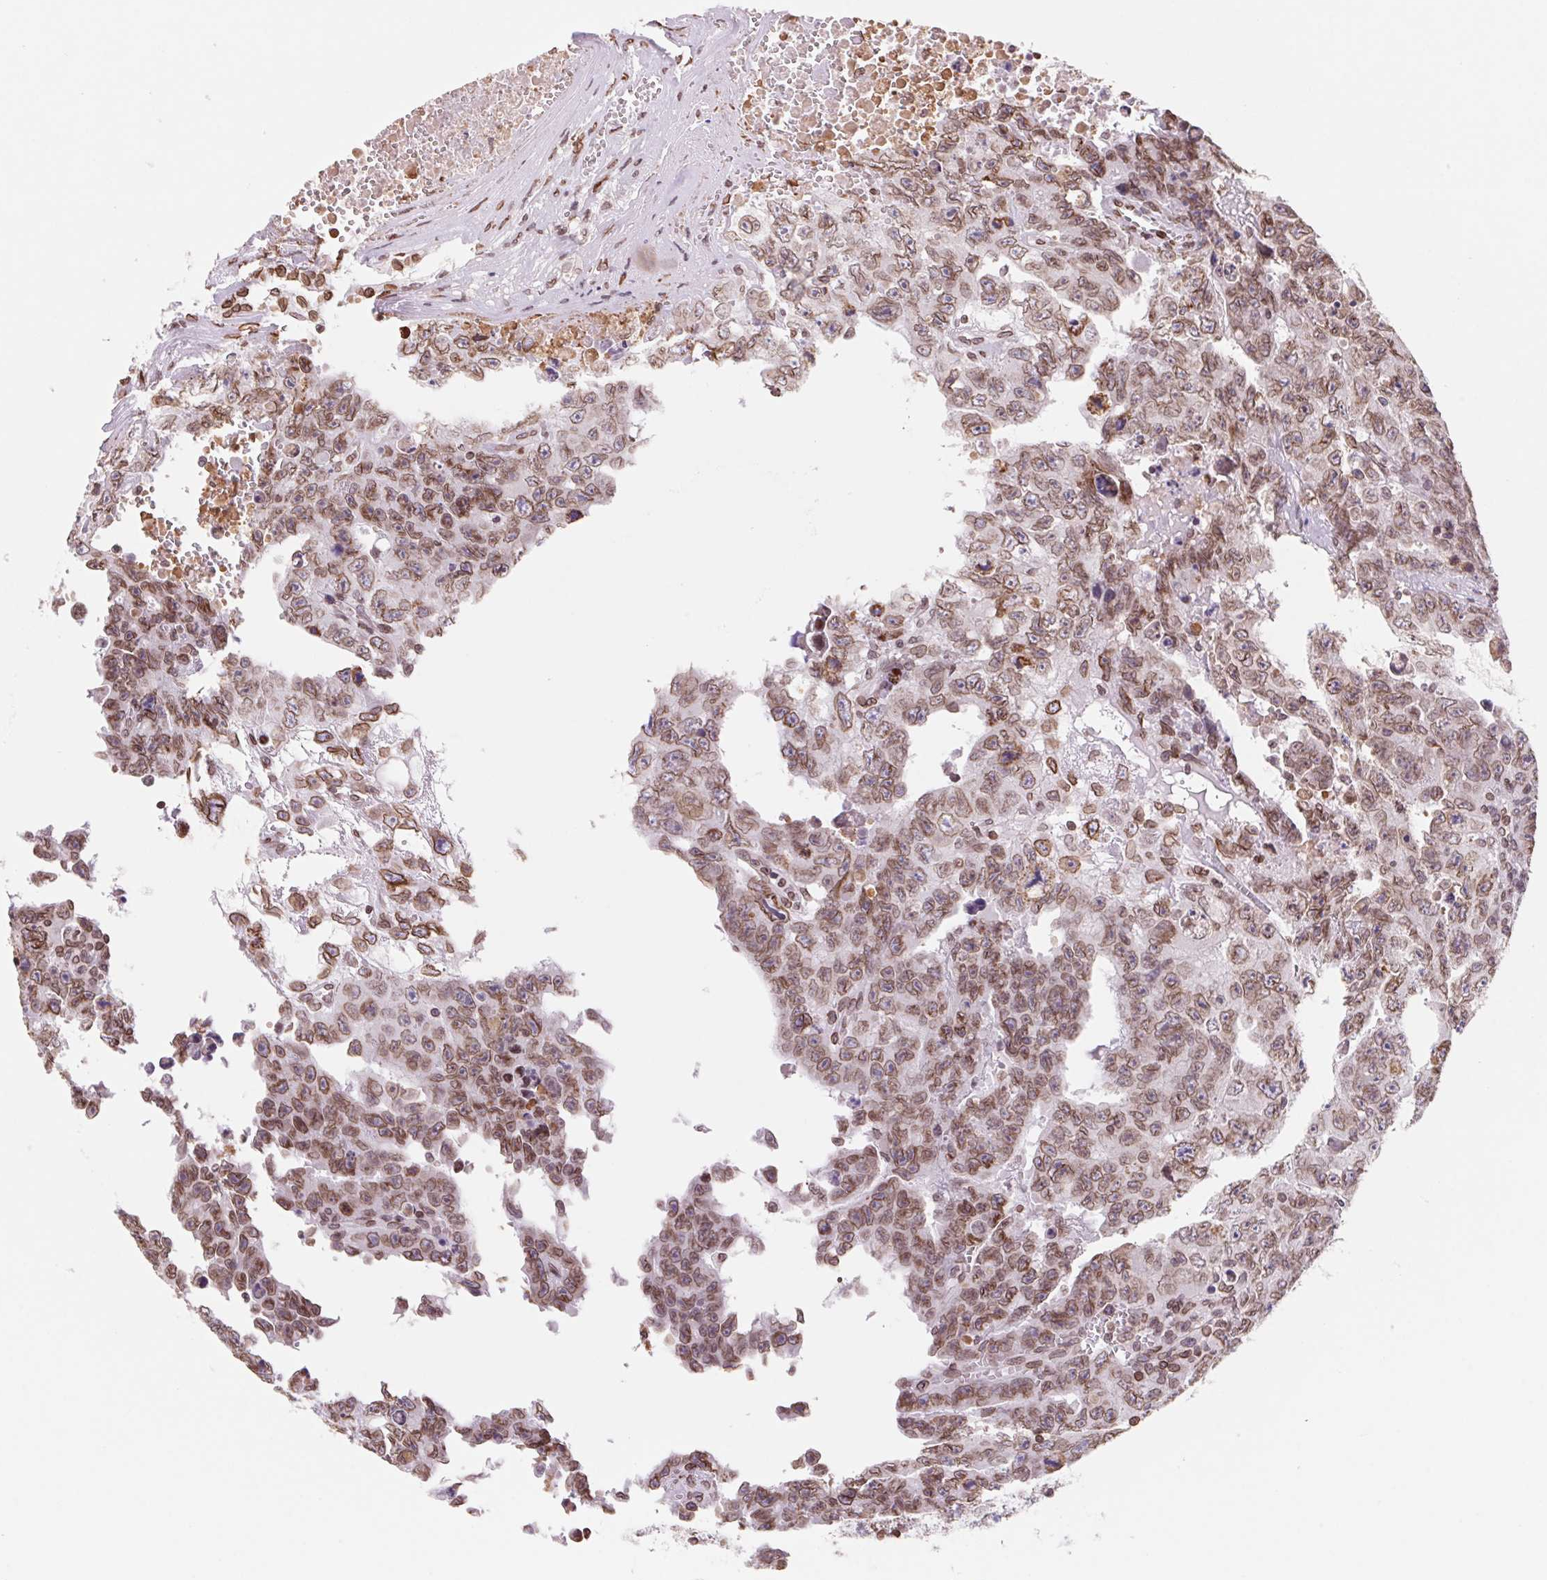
{"staining": {"intensity": "moderate", "quantity": ">75%", "location": "cytoplasmic/membranous,nuclear"}, "tissue": "testis cancer", "cell_type": "Tumor cells", "image_type": "cancer", "snomed": [{"axis": "morphology", "description": "Carcinoma, Embryonal, NOS"}, {"axis": "topography", "description": "Testis"}], "caption": "Approximately >75% of tumor cells in human testis cancer display moderate cytoplasmic/membranous and nuclear protein expression as visualized by brown immunohistochemical staining.", "gene": "LMNB2", "patient": {"sex": "male", "age": 24}}